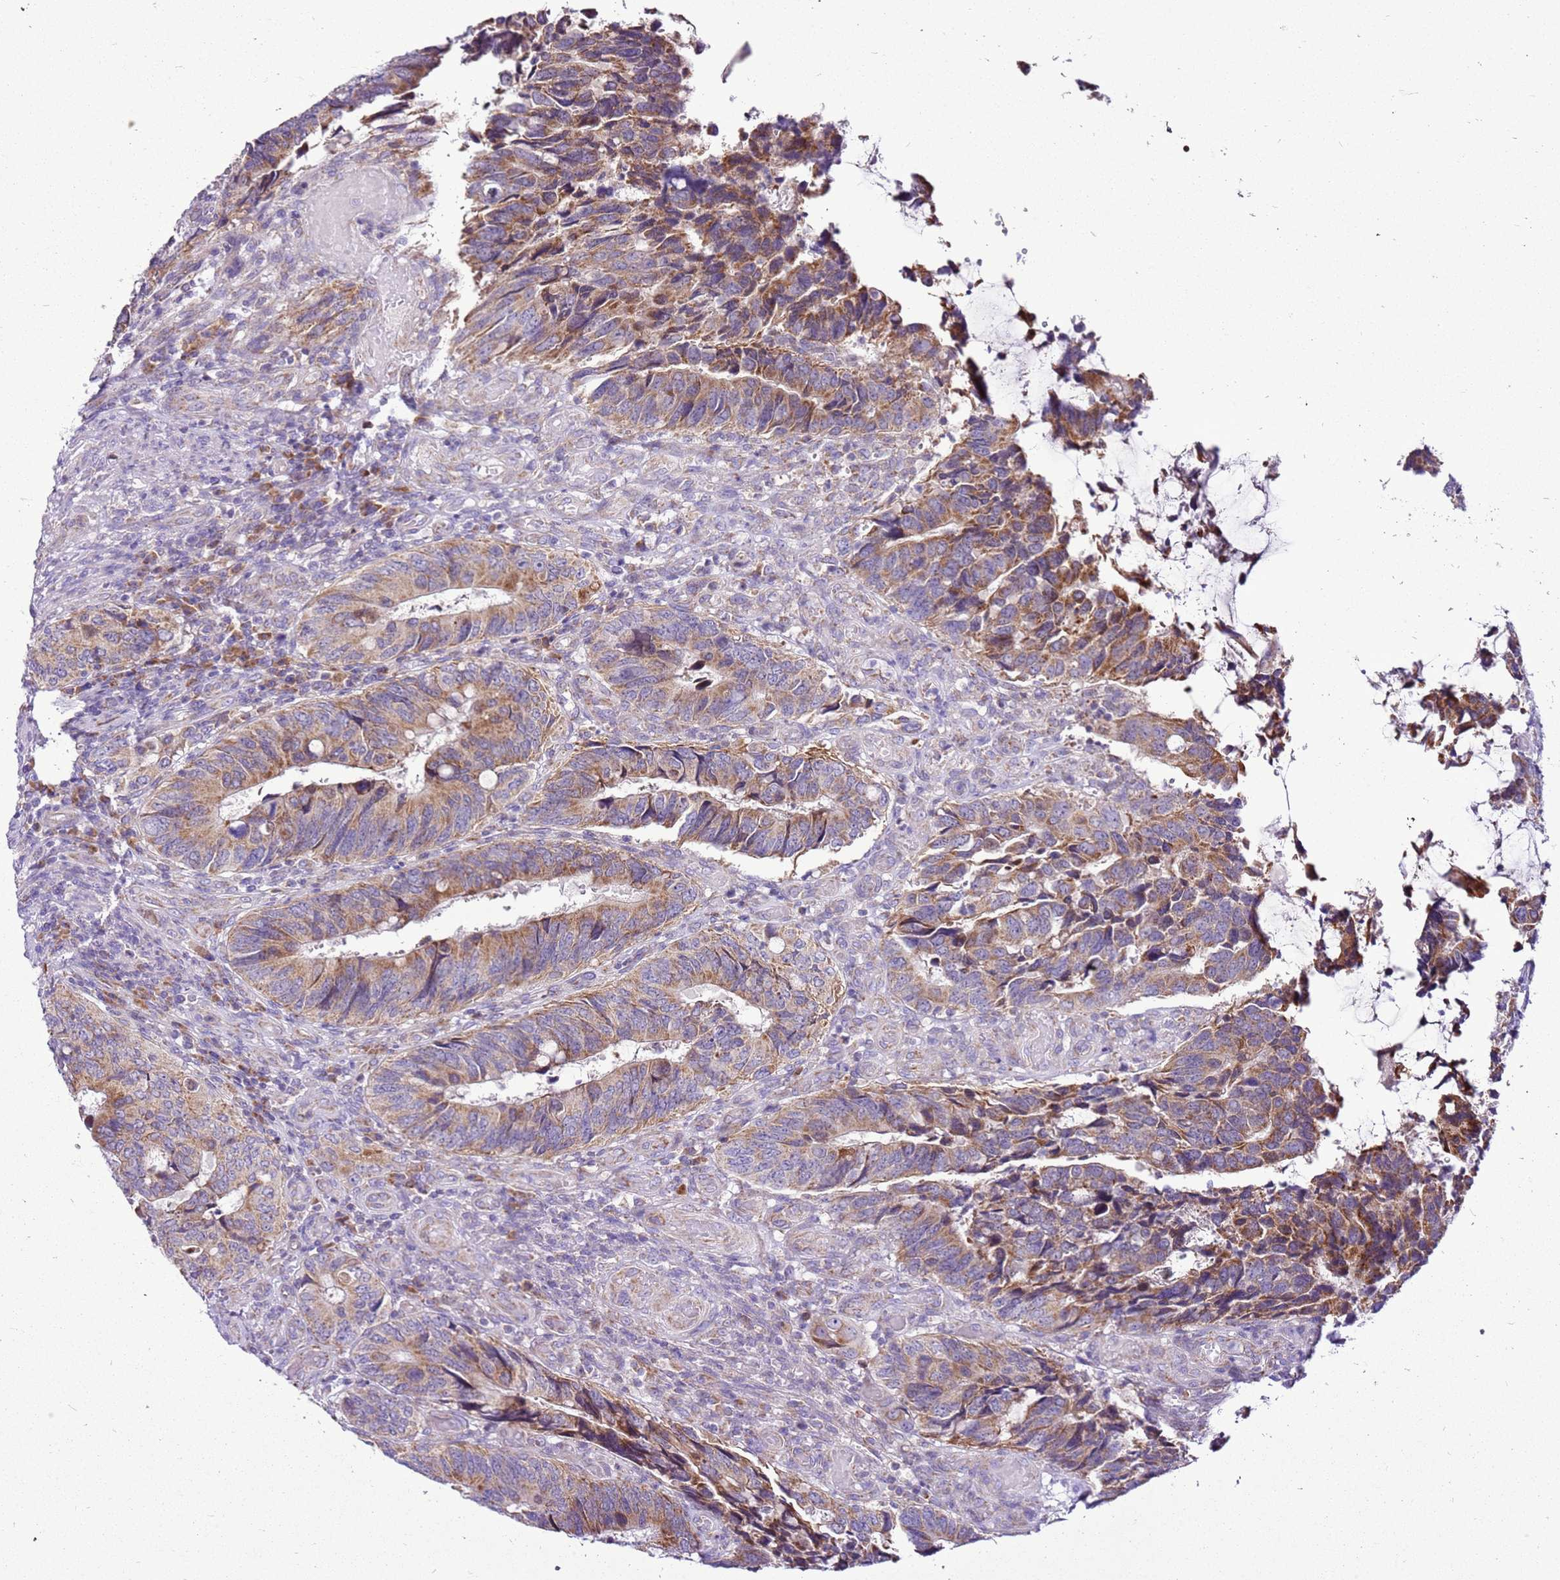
{"staining": {"intensity": "moderate", "quantity": ">75%", "location": "cytoplasmic/membranous"}, "tissue": "colorectal cancer", "cell_type": "Tumor cells", "image_type": "cancer", "snomed": [{"axis": "morphology", "description": "Adenocarcinoma, NOS"}, {"axis": "topography", "description": "Colon"}], "caption": "Colorectal cancer stained for a protein (brown) shows moderate cytoplasmic/membranous positive positivity in approximately >75% of tumor cells.", "gene": "MRPL36", "patient": {"sex": "male", "age": 87}}